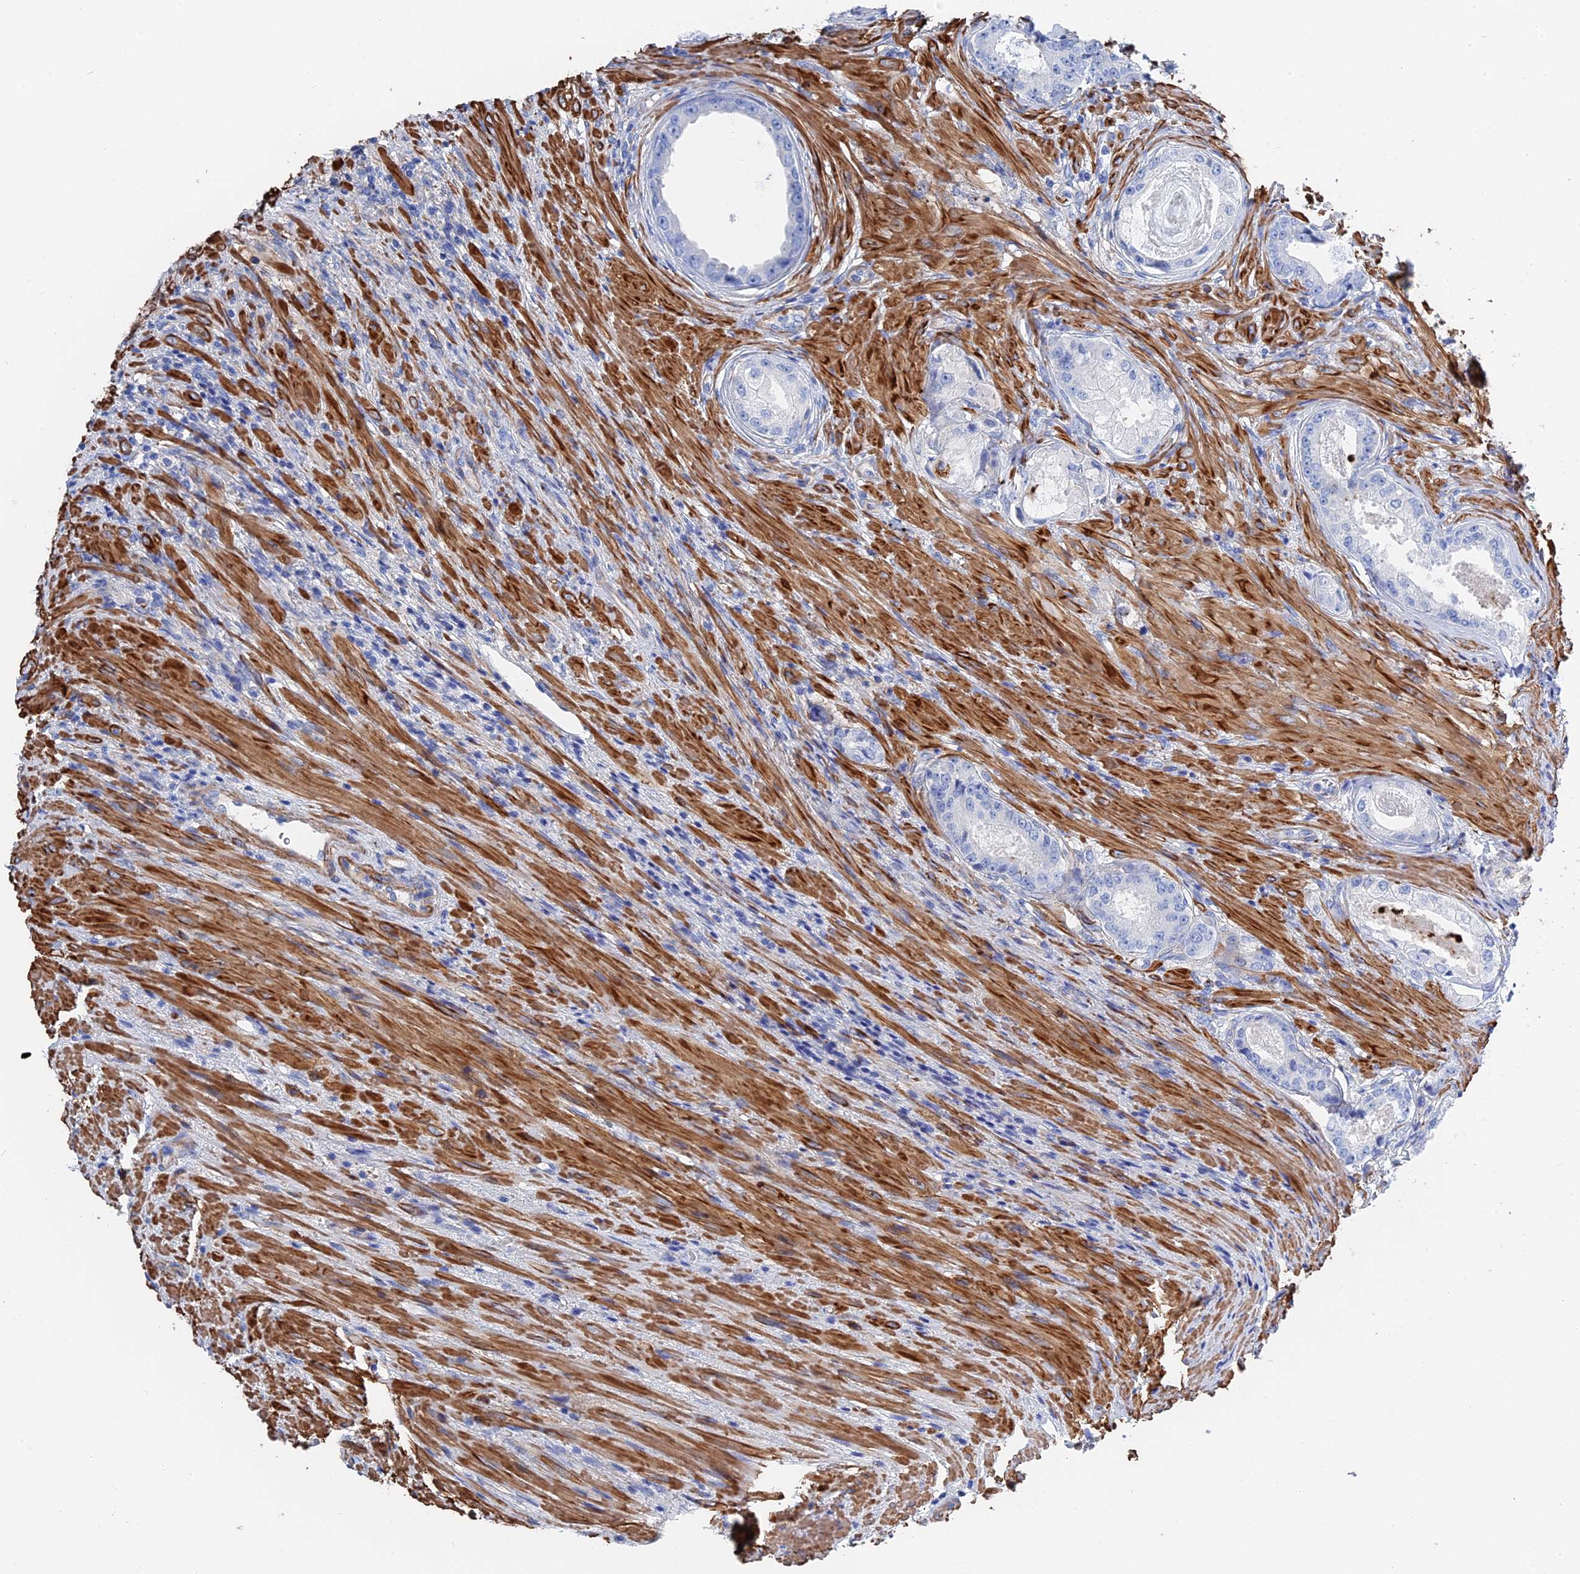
{"staining": {"intensity": "negative", "quantity": "none", "location": "none"}, "tissue": "prostate cancer", "cell_type": "Tumor cells", "image_type": "cancer", "snomed": [{"axis": "morphology", "description": "Adenocarcinoma, Low grade"}, {"axis": "topography", "description": "Prostate"}], "caption": "The IHC histopathology image has no significant positivity in tumor cells of prostate cancer tissue.", "gene": "STRA6", "patient": {"sex": "male", "age": 68}}